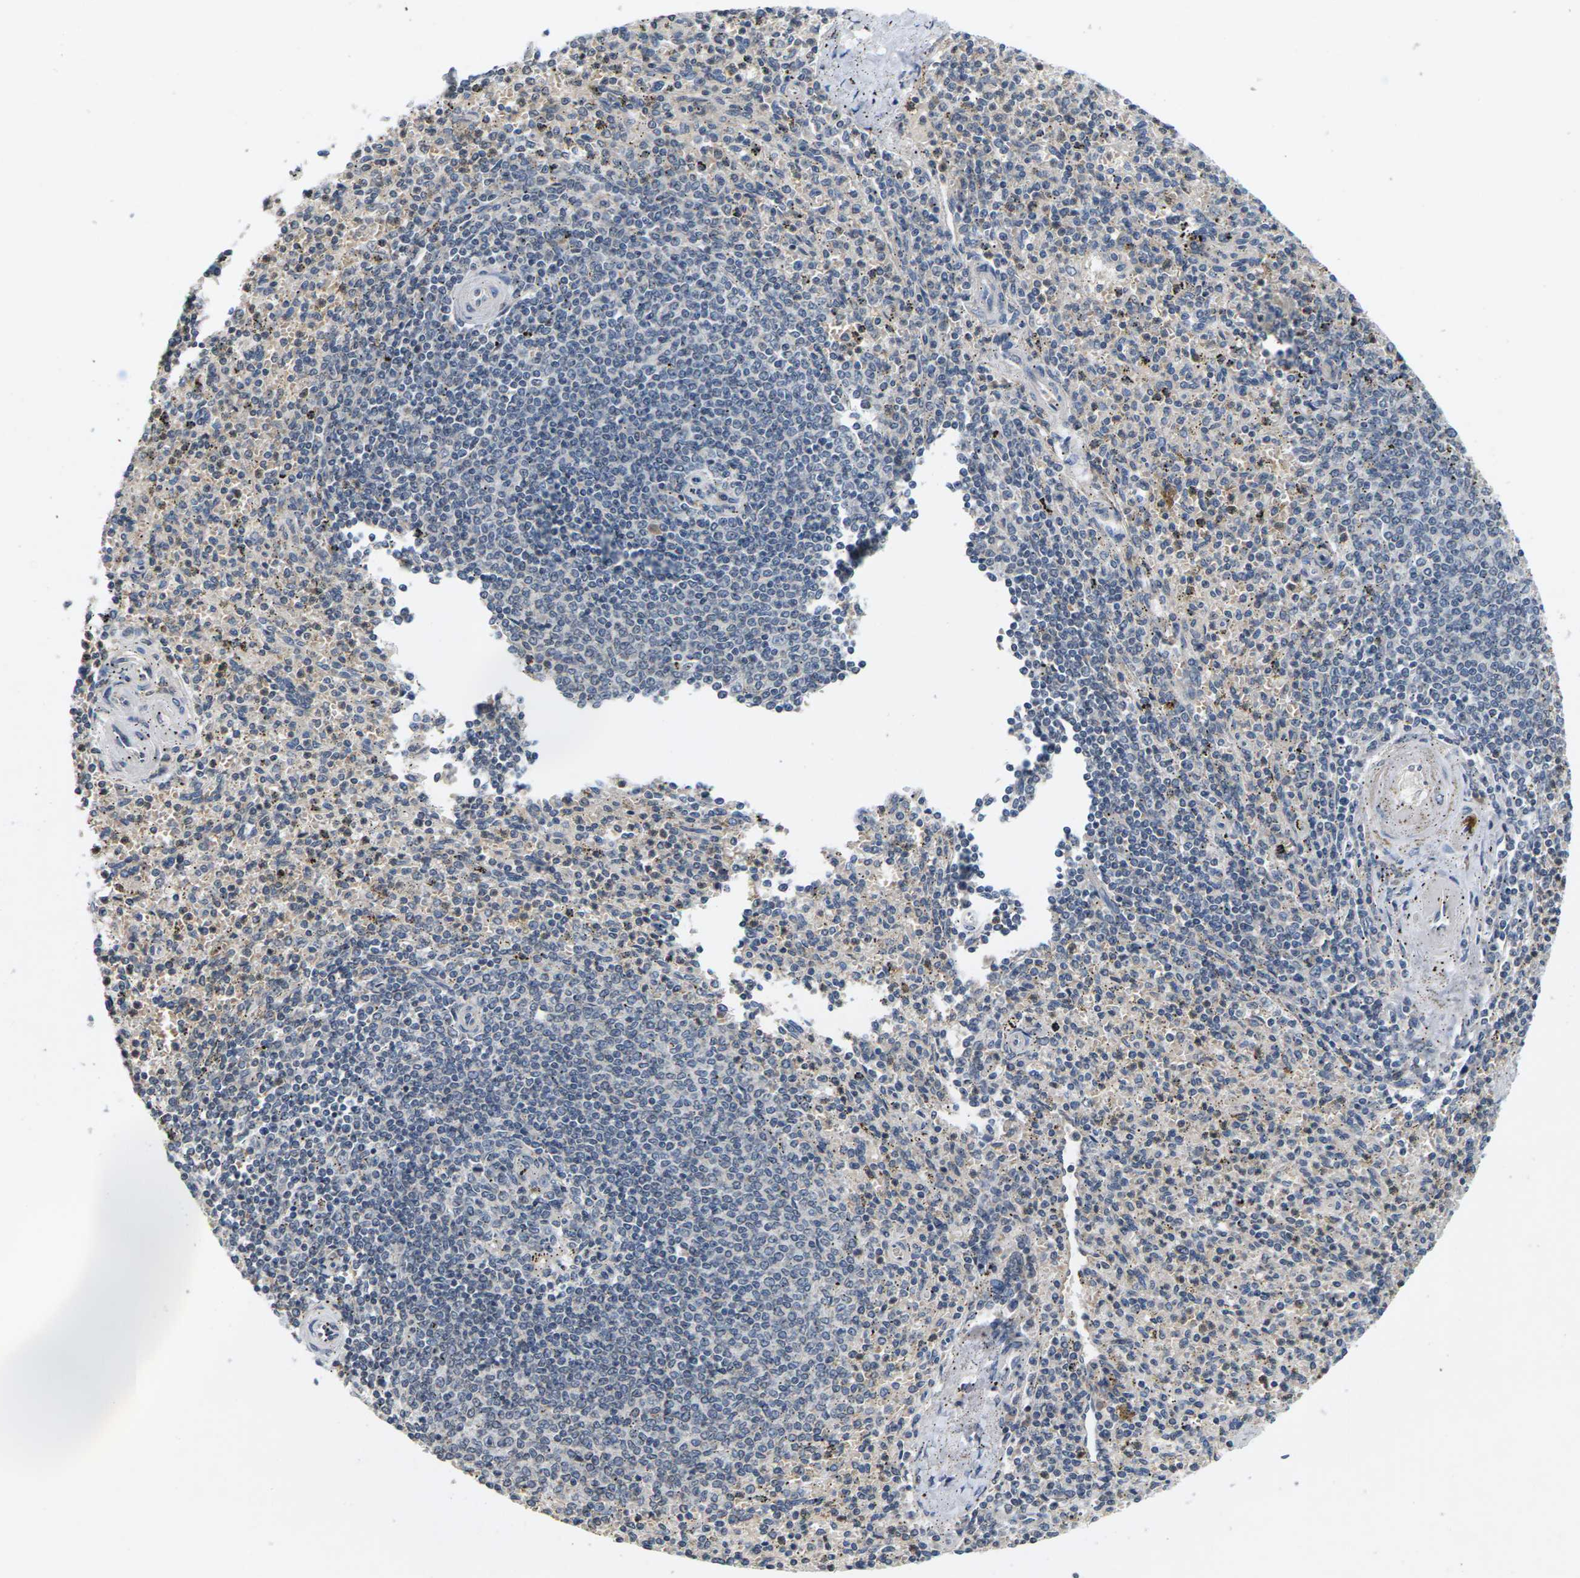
{"staining": {"intensity": "negative", "quantity": "none", "location": "none"}, "tissue": "spleen", "cell_type": "Cells in red pulp", "image_type": "normal", "snomed": [{"axis": "morphology", "description": "Normal tissue, NOS"}, {"axis": "topography", "description": "Spleen"}], "caption": "This is an IHC histopathology image of unremarkable human spleen. There is no positivity in cells in red pulp.", "gene": "SLC2A2", "patient": {"sex": "male", "age": 72}}